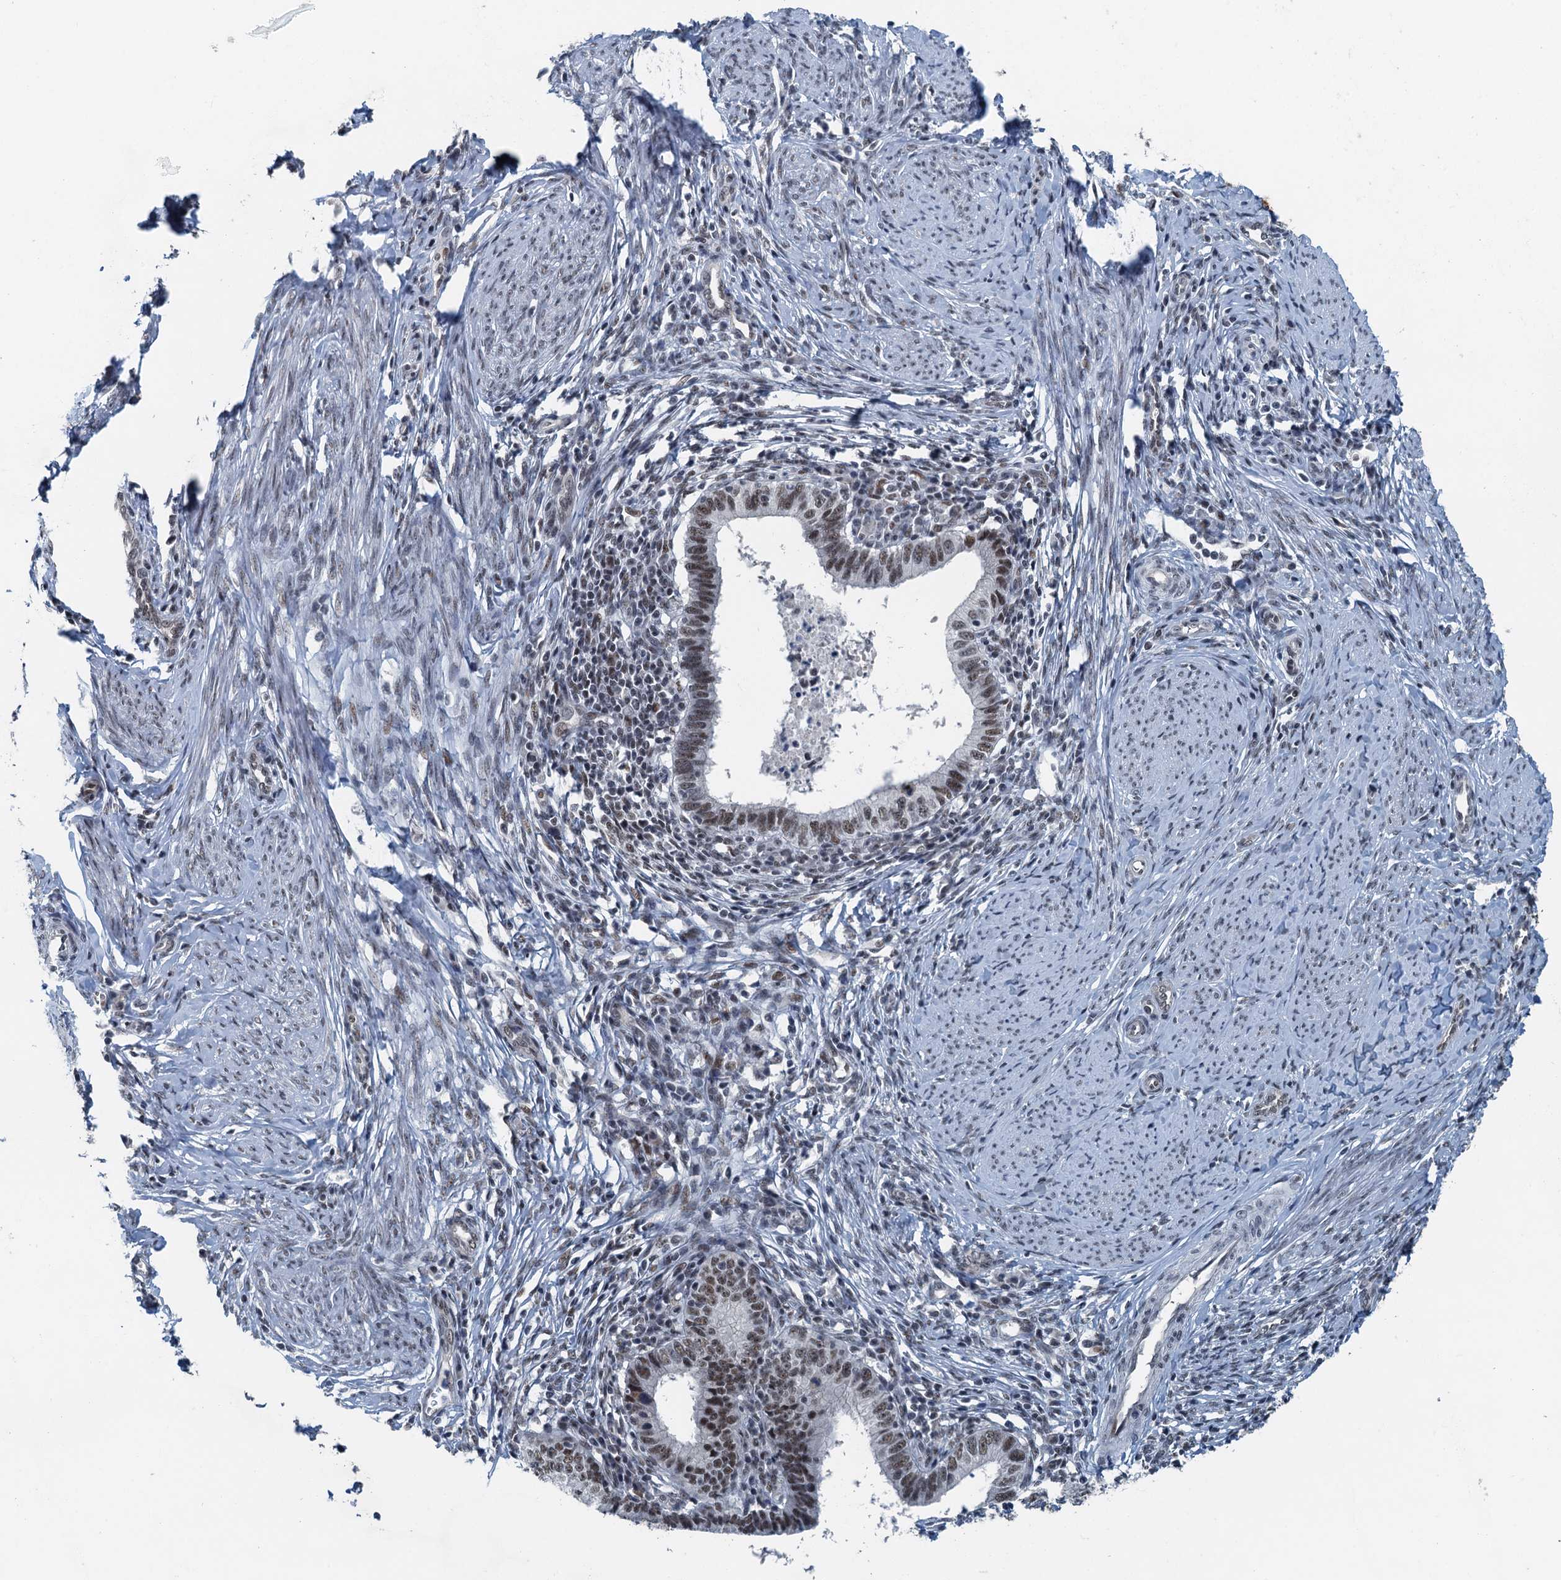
{"staining": {"intensity": "moderate", "quantity": "25%-75%", "location": "nuclear"}, "tissue": "cervical cancer", "cell_type": "Tumor cells", "image_type": "cancer", "snomed": [{"axis": "morphology", "description": "Adenocarcinoma, NOS"}, {"axis": "topography", "description": "Cervix"}], "caption": "The immunohistochemical stain labels moderate nuclear staining in tumor cells of cervical adenocarcinoma tissue.", "gene": "MTA3", "patient": {"sex": "female", "age": 36}}